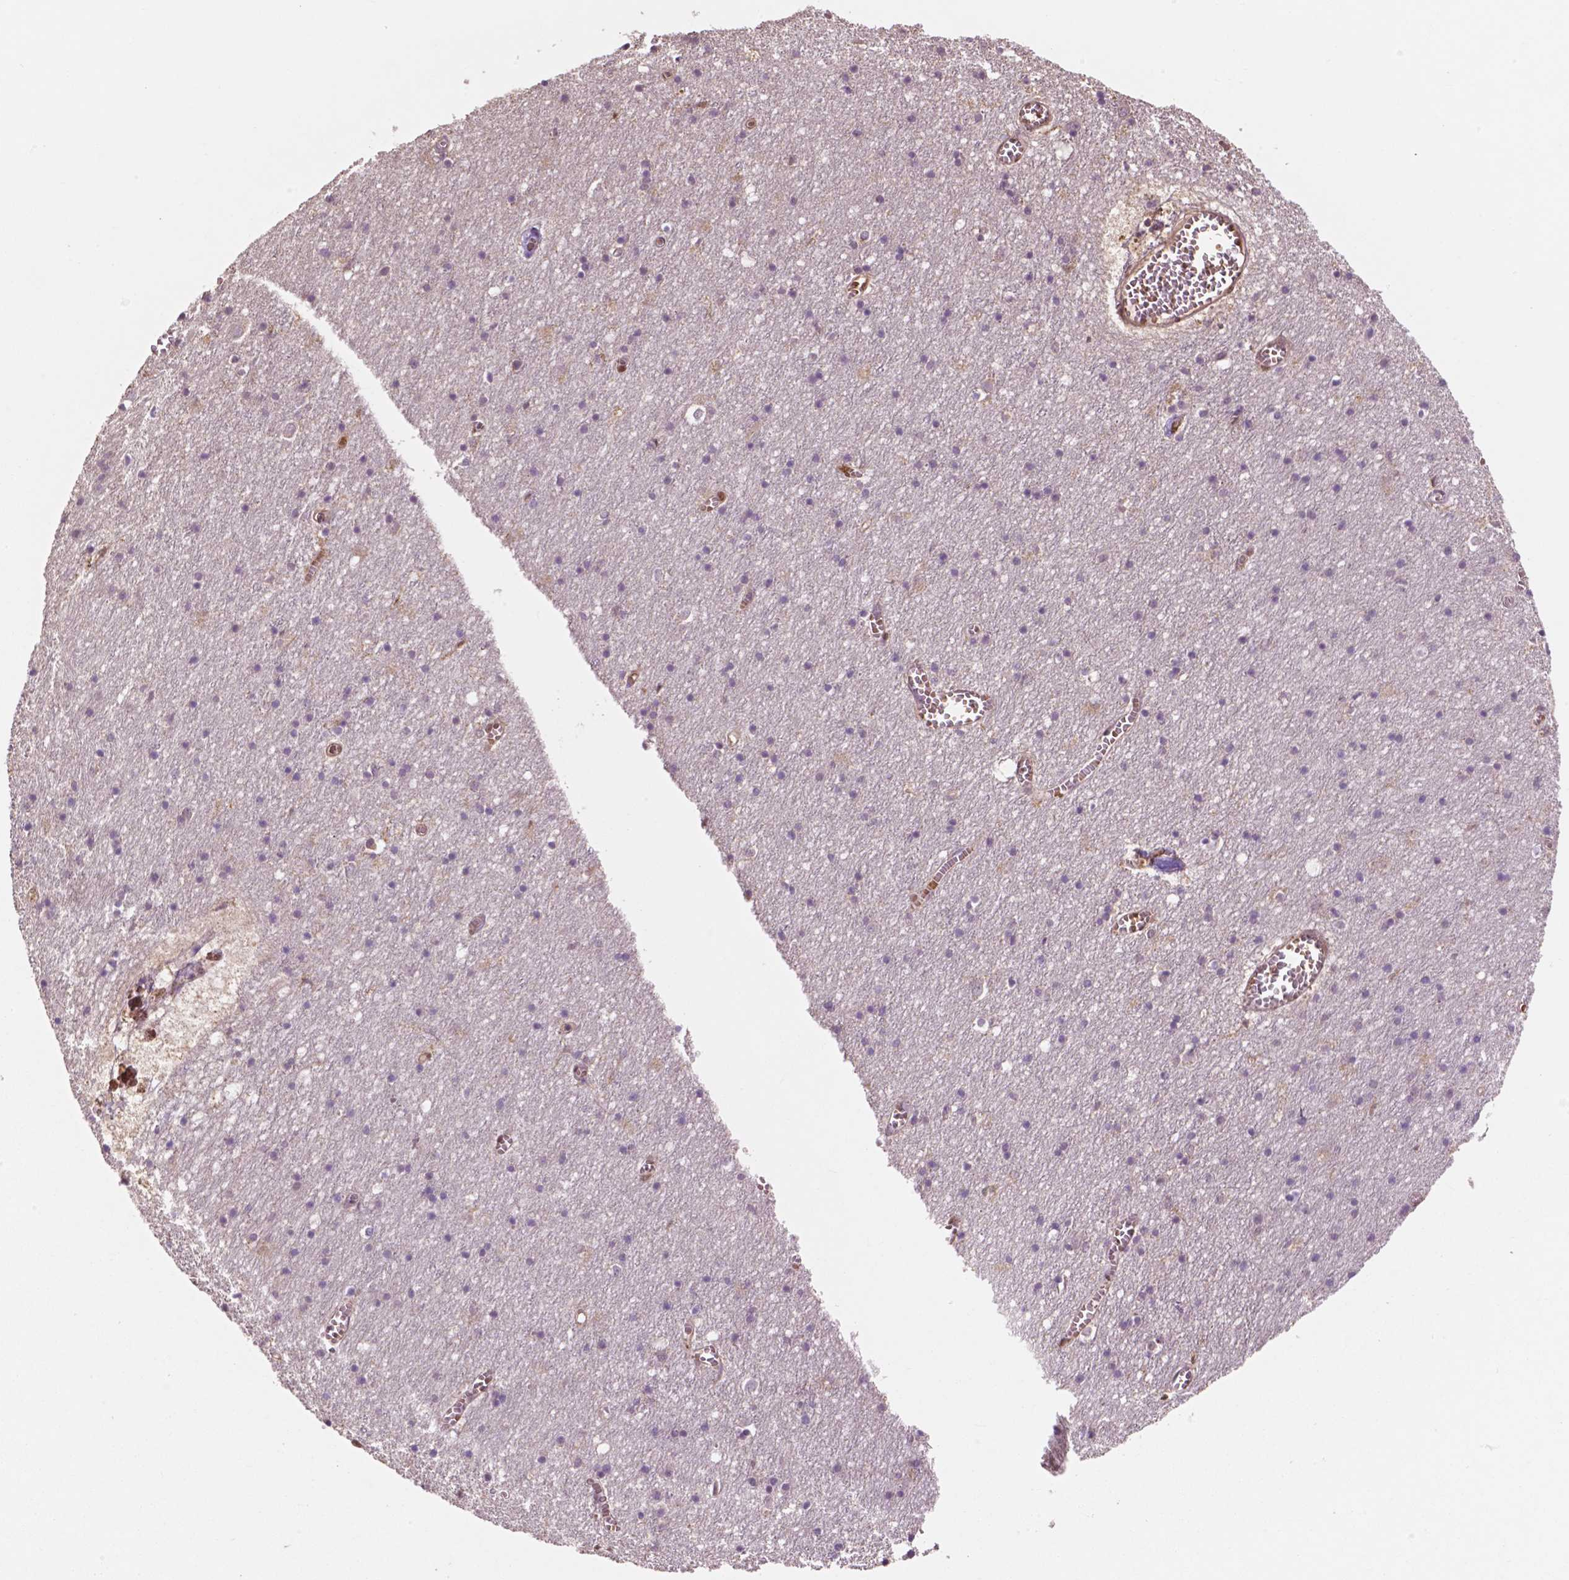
{"staining": {"intensity": "moderate", "quantity": ">75%", "location": "cytoplasmic/membranous,nuclear"}, "tissue": "cerebral cortex", "cell_type": "Endothelial cells", "image_type": "normal", "snomed": [{"axis": "morphology", "description": "Normal tissue, NOS"}, {"axis": "topography", "description": "Cerebral cortex"}], "caption": "IHC of unremarkable human cerebral cortex demonstrates medium levels of moderate cytoplasmic/membranous,nuclear expression in approximately >75% of endothelial cells.", "gene": "YAP1", "patient": {"sex": "male", "age": 70}}